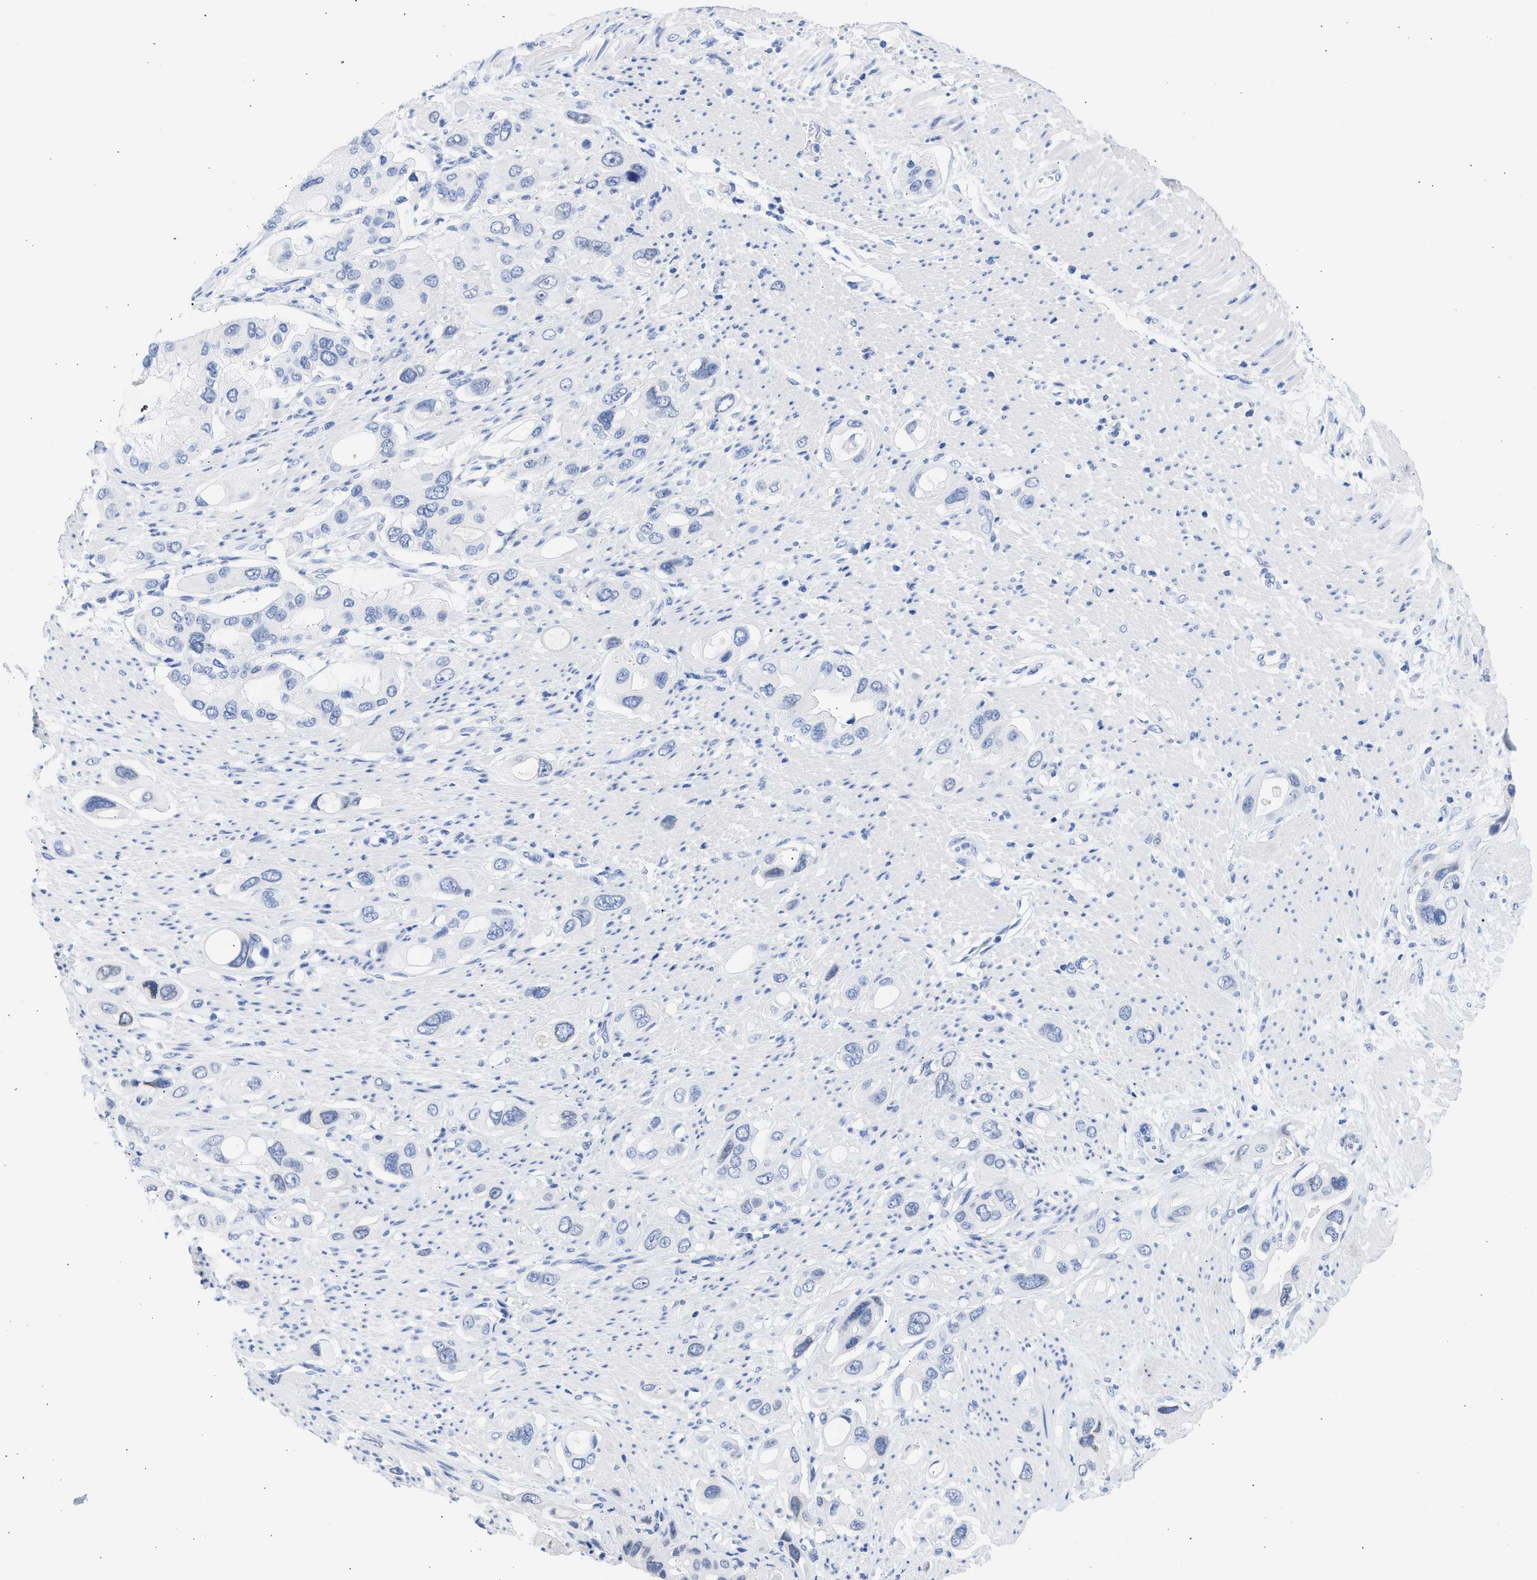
{"staining": {"intensity": "negative", "quantity": "none", "location": "none"}, "tissue": "pancreatic cancer", "cell_type": "Tumor cells", "image_type": "cancer", "snomed": [{"axis": "morphology", "description": "Adenocarcinoma, NOS"}, {"axis": "topography", "description": "Pancreas"}], "caption": "A micrograph of human pancreatic adenocarcinoma is negative for staining in tumor cells.", "gene": "RSPH1", "patient": {"sex": "female", "age": 56}}